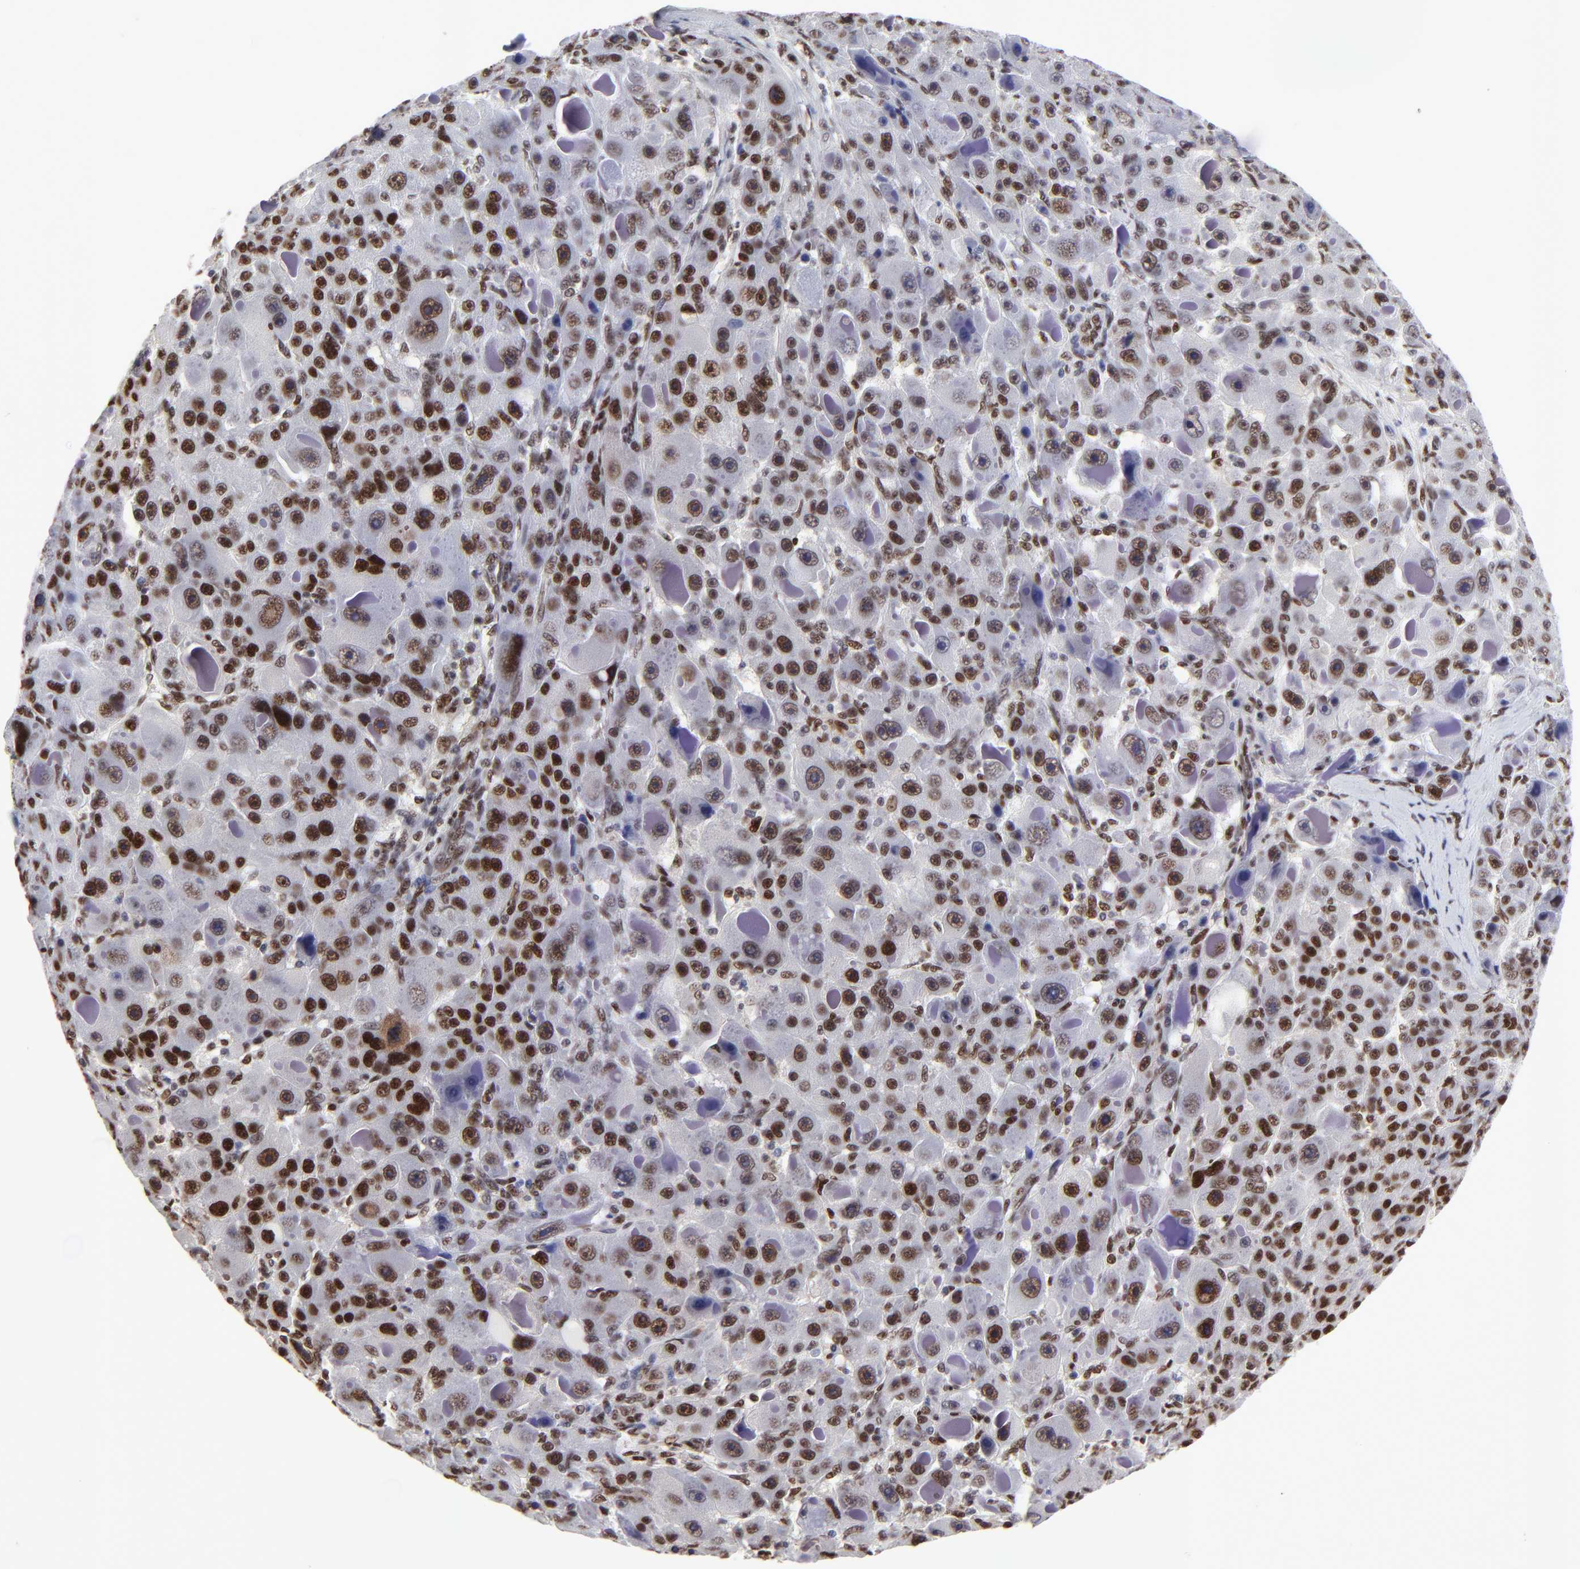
{"staining": {"intensity": "strong", "quantity": ">75%", "location": "nuclear"}, "tissue": "liver cancer", "cell_type": "Tumor cells", "image_type": "cancer", "snomed": [{"axis": "morphology", "description": "Carcinoma, Hepatocellular, NOS"}, {"axis": "topography", "description": "Liver"}], "caption": "The micrograph displays immunohistochemical staining of liver cancer (hepatocellular carcinoma). There is strong nuclear expression is appreciated in approximately >75% of tumor cells.", "gene": "ZMYM3", "patient": {"sex": "male", "age": 76}}